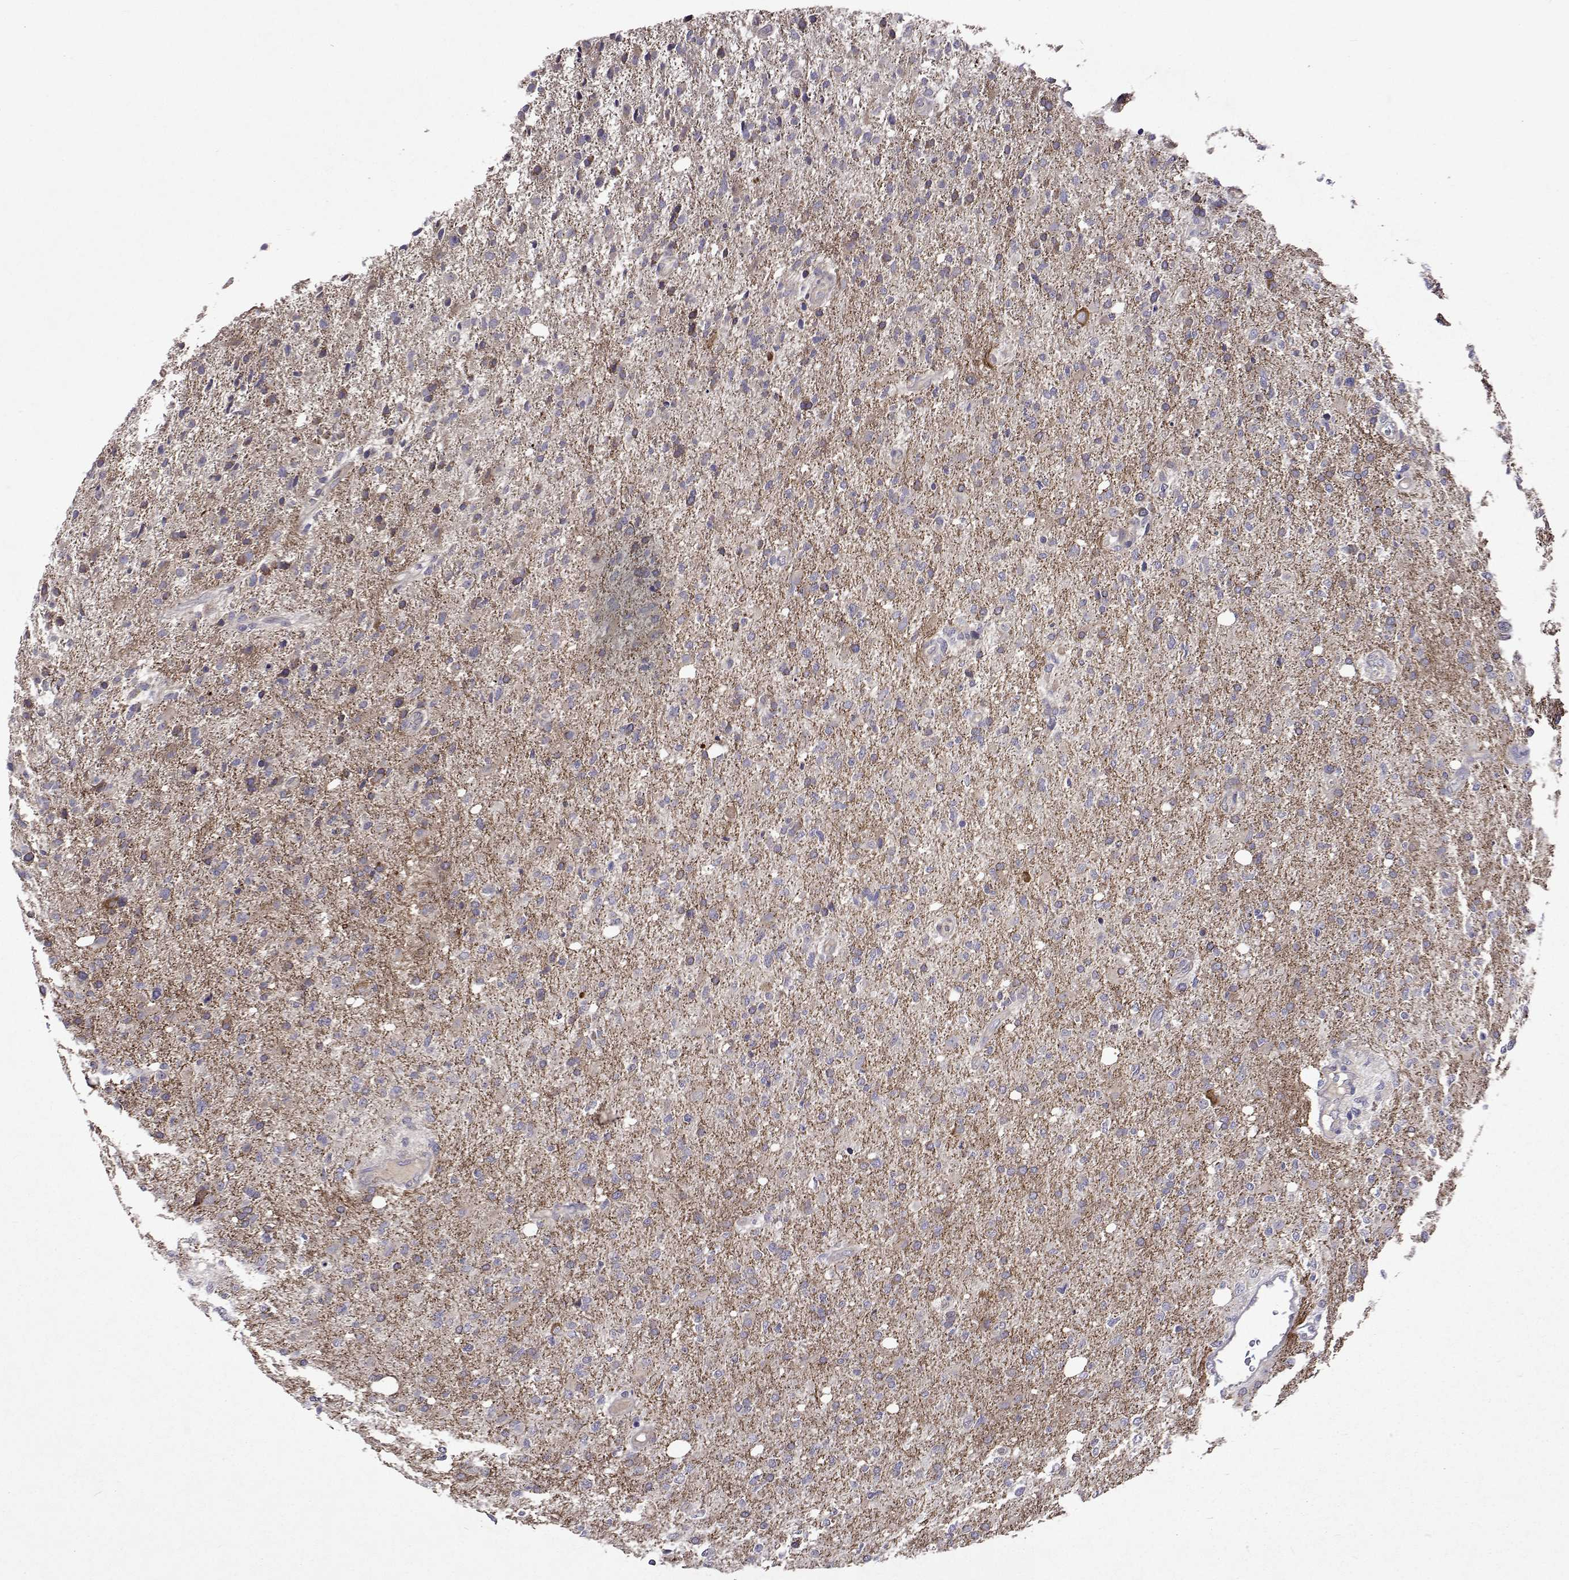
{"staining": {"intensity": "negative", "quantity": "none", "location": "none"}, "tissue": "glioma", "cell_type": "Tumor cells", "image_type": "cancer", "snomed": [{"axis": "morphology", "description": "Glioma, malignant, High grade"}, {"axis": "topography", "description": "Cerebral cortex"}], "caption": "An immunohistochemistry (IHC) histopathology image of high-grade glioma (malignant) is shown. There is no staining in tumor cells of high-grade glioma (malignant).", "gene": "TARBP2", "patient": {"sex": "male", "age": 70}}